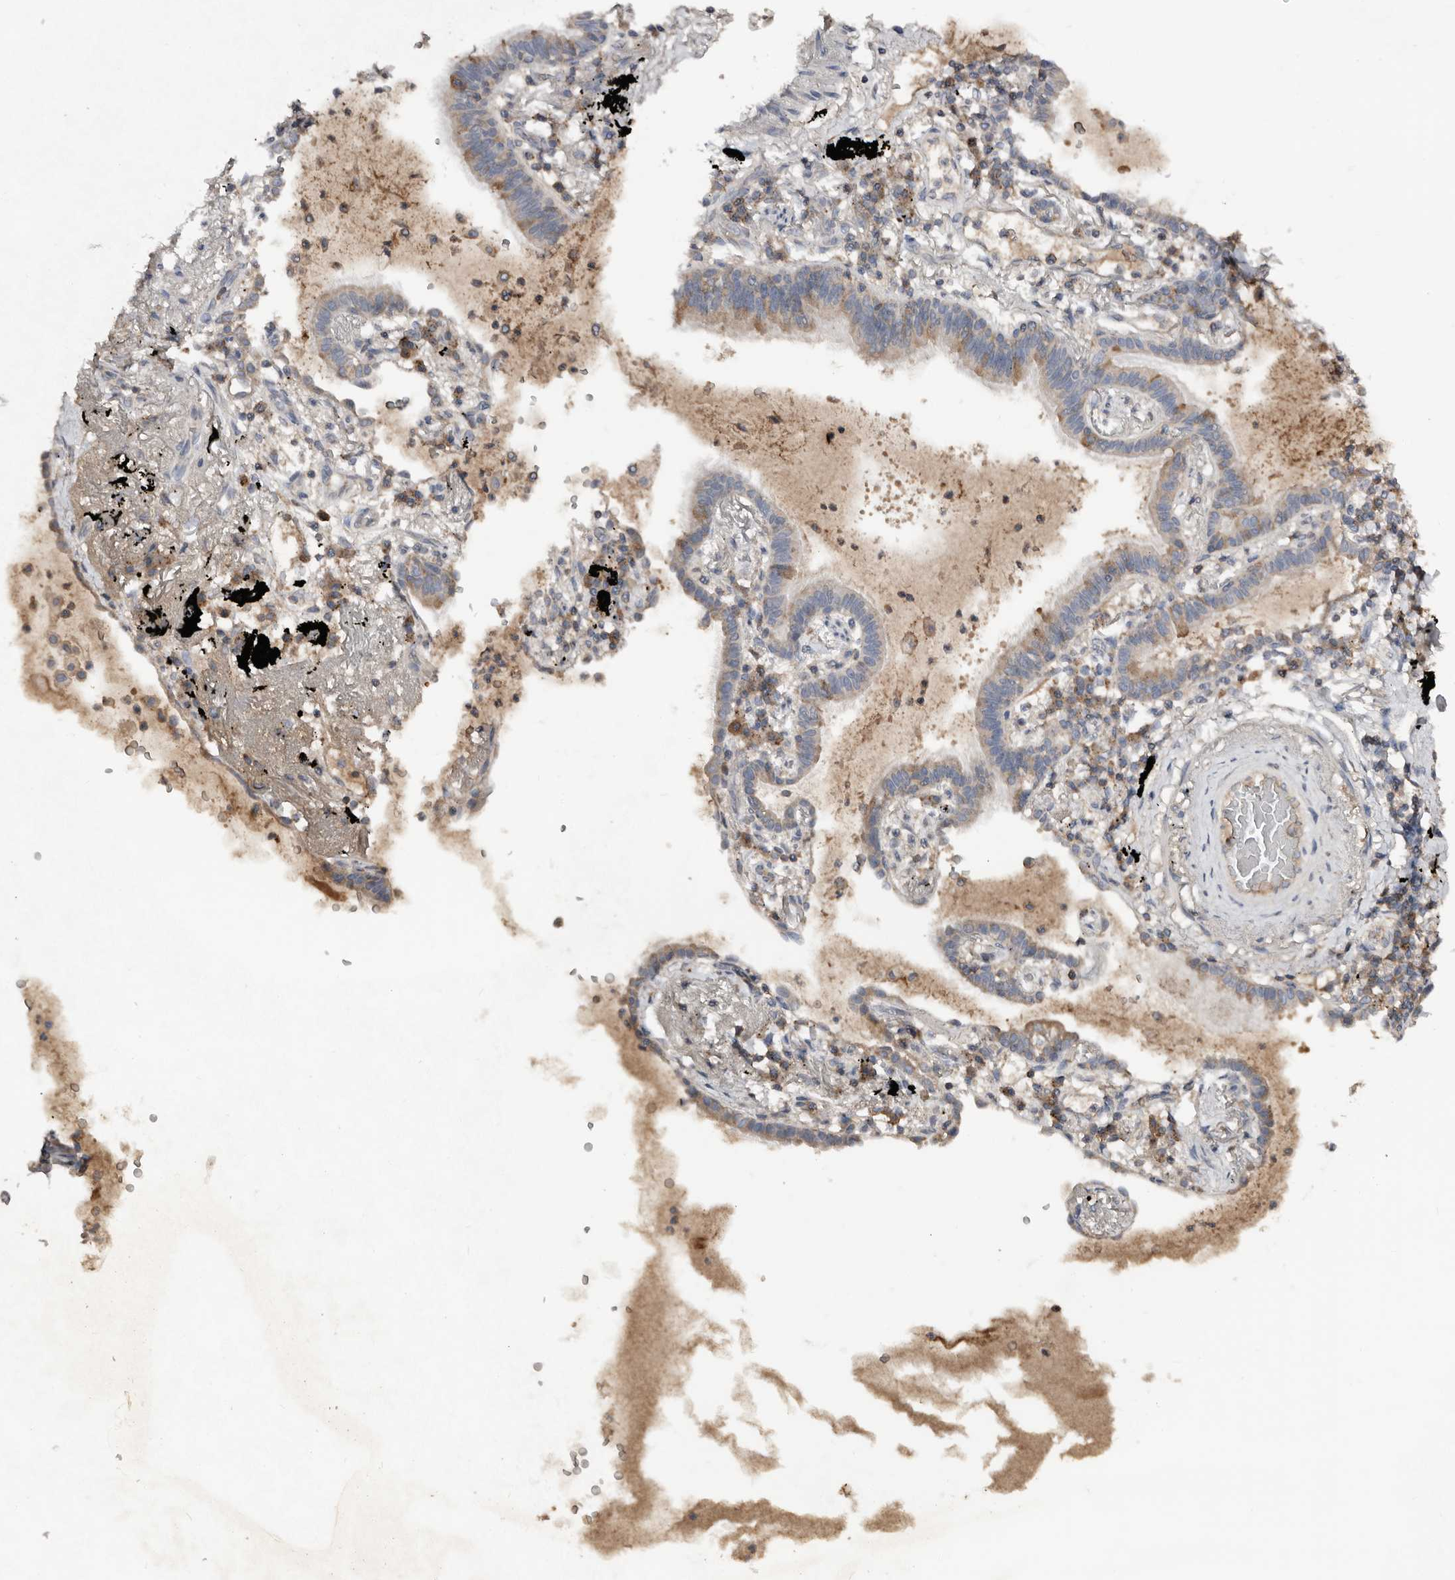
{"staining": {"intensity": "weak", "quantity": ">75%", "location": "cytoplasmic/membranous"}, "tissue": "lung cancer", "cell_type": "Tumor cells", "image_type": "cancer", "snomed": [{"axis": "morphology", "description": "Adenocarcinoma, NOS"}, {"axis": "topography", "description": "Lung"}], "caption": "Immunohistochemistry of lung cancer (adenocarcinoma) shows low levels of weak cytoplasmic/membranous expression in about >75% of tumor cells.", "gene": "SLC39A2", "patient": {"sex": "female", "age": 70}}